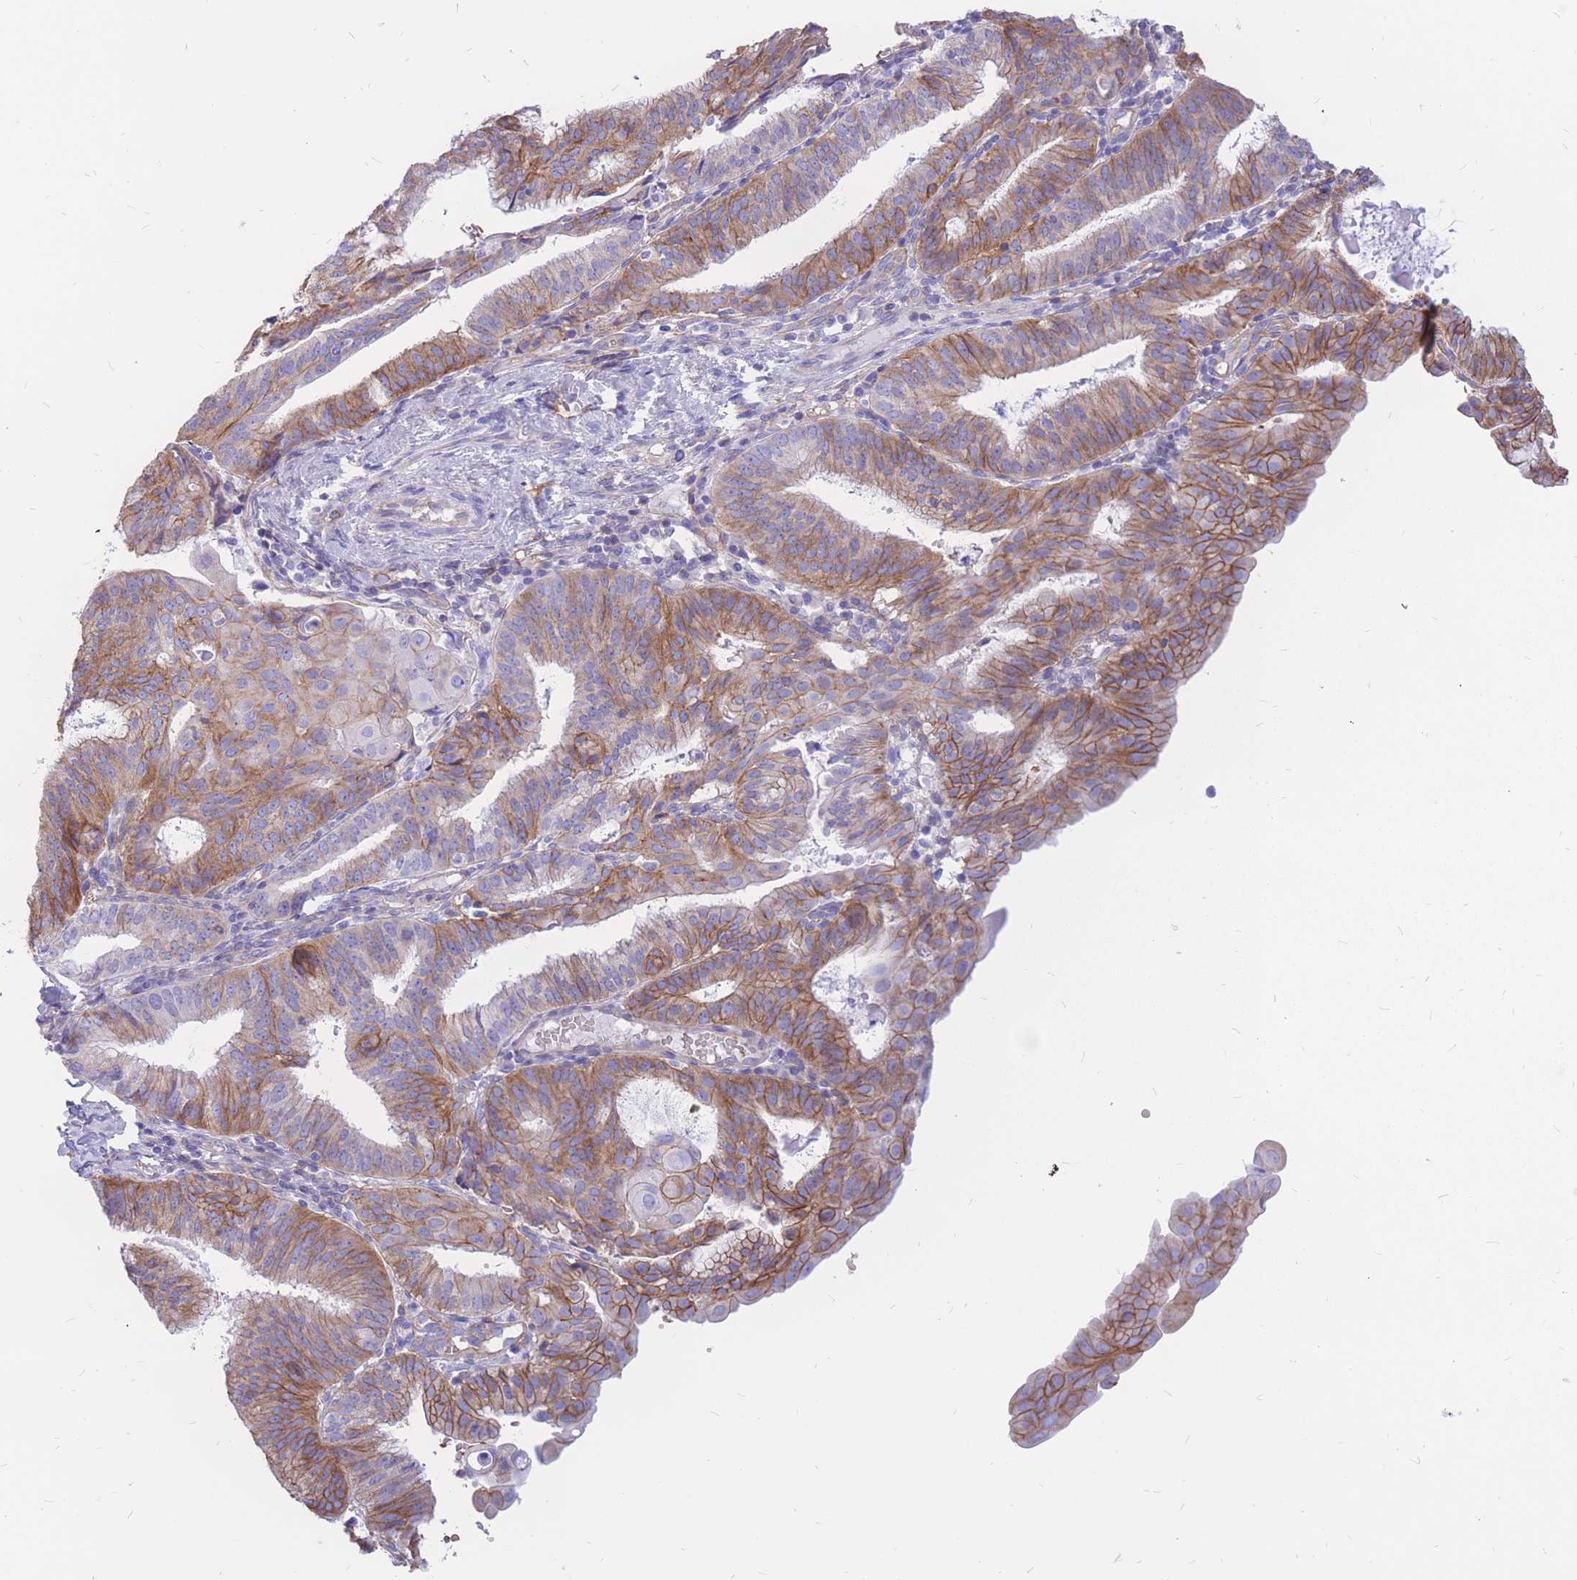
{"staining": {"intensity": "moderate", "quantity": ">75%", "location": "cytoplasmic/membranous"}, "tissue": "endometrial cancer", "cell_type": "Tumor cells", "image_type": "cancer", "snomed": [{"axis": "morphology", "description": "Adenocarcinoma, NOS"}, {"axis": "topography", "description": "Endometrium"}], "caption": "The micrograph displays a brown stain indicating the presence of a protein in the cytoplasmic/membranous of tumor cells in endometrial adenocarcinoma.", "gene": "ADD2", "patient": {"sex": "female", "age": 49}}